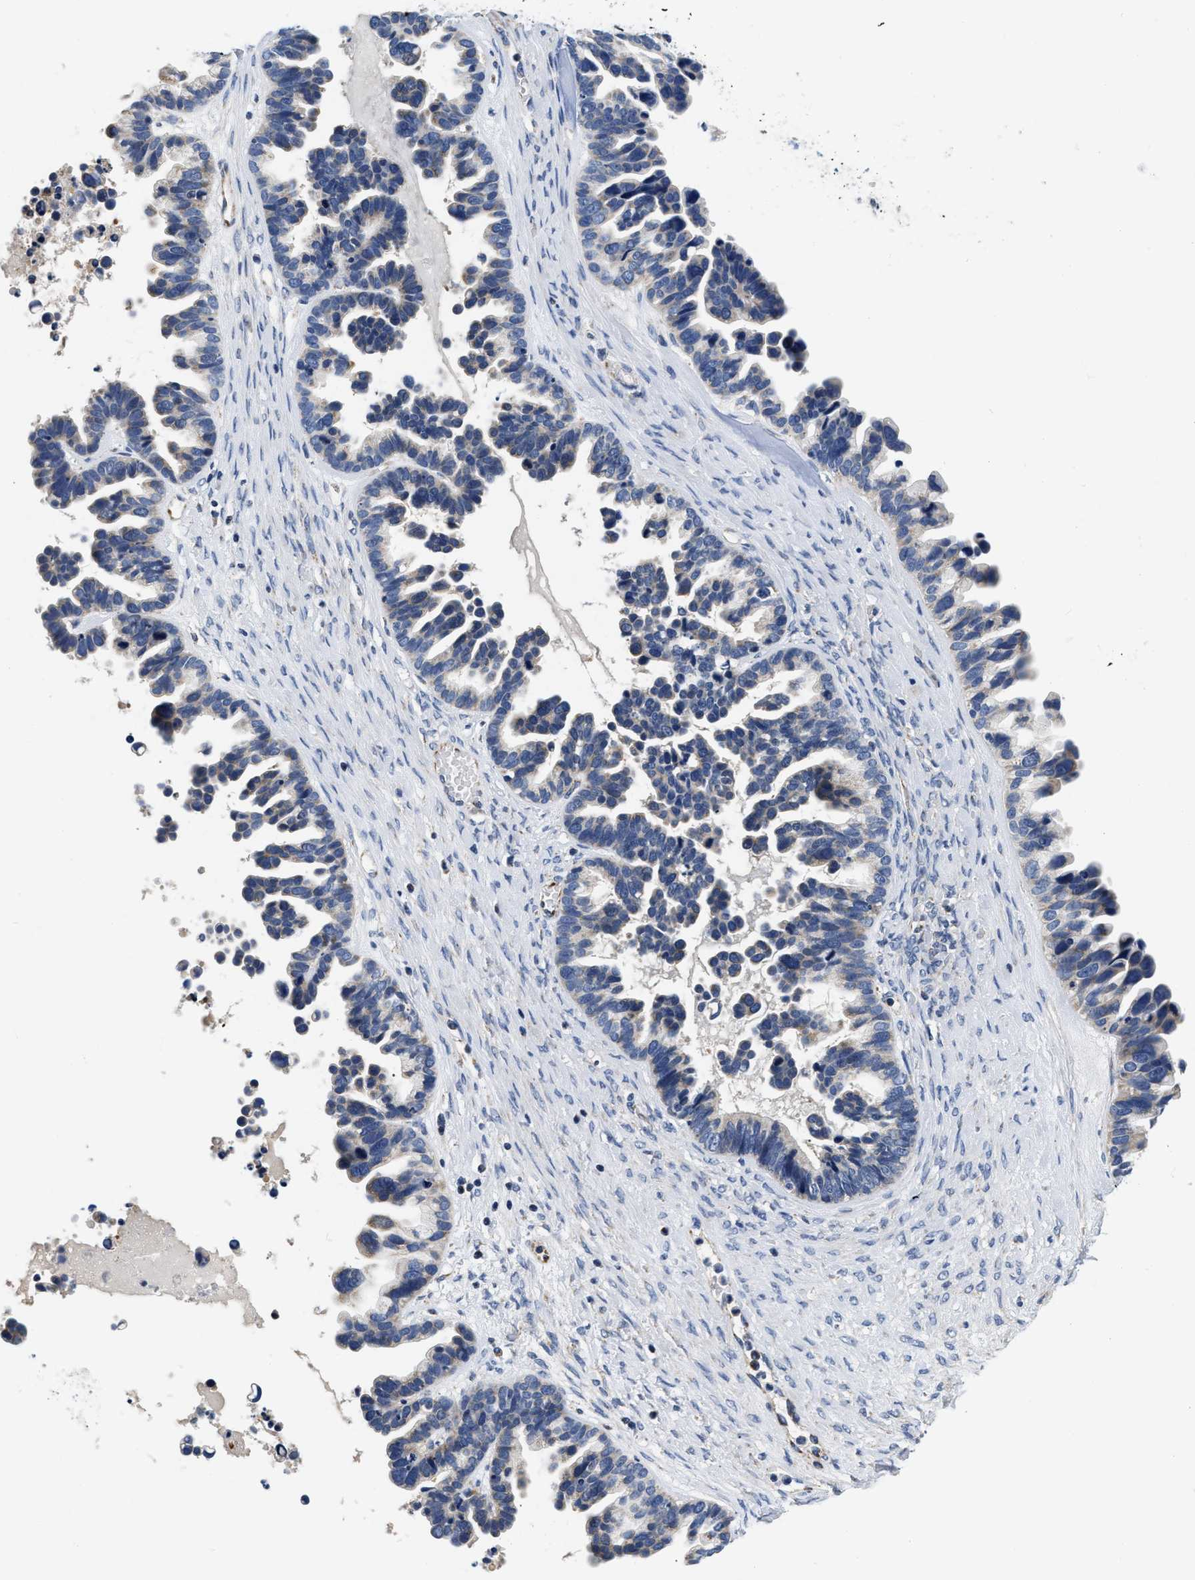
{"staining": {"intensity": "negative", "quantity": "none", "location": "none"}, "tissue": "ovarian cancer", "cell_type": "Tumor cells", "image_type": "cancer", "snomed": [{"axis": "morphology", "description": "Cystadenocarcinoma, serous, NOS"}, {"axis": "topography", "description": "Ovary"}], "caption": "DAB (3,3'-diaminobenzidine) immunohistochemical staining of ovarian serous cystadenocarcinoma demonstrates no significant expression in tumor cells. (Brightfield microscopy of DAB (3,3'-diaminobenzidine) immunohistochemistry (IHC) at high magnification).", "gene": "PDP1", "patient": {"sex": "female", "age": 56}}